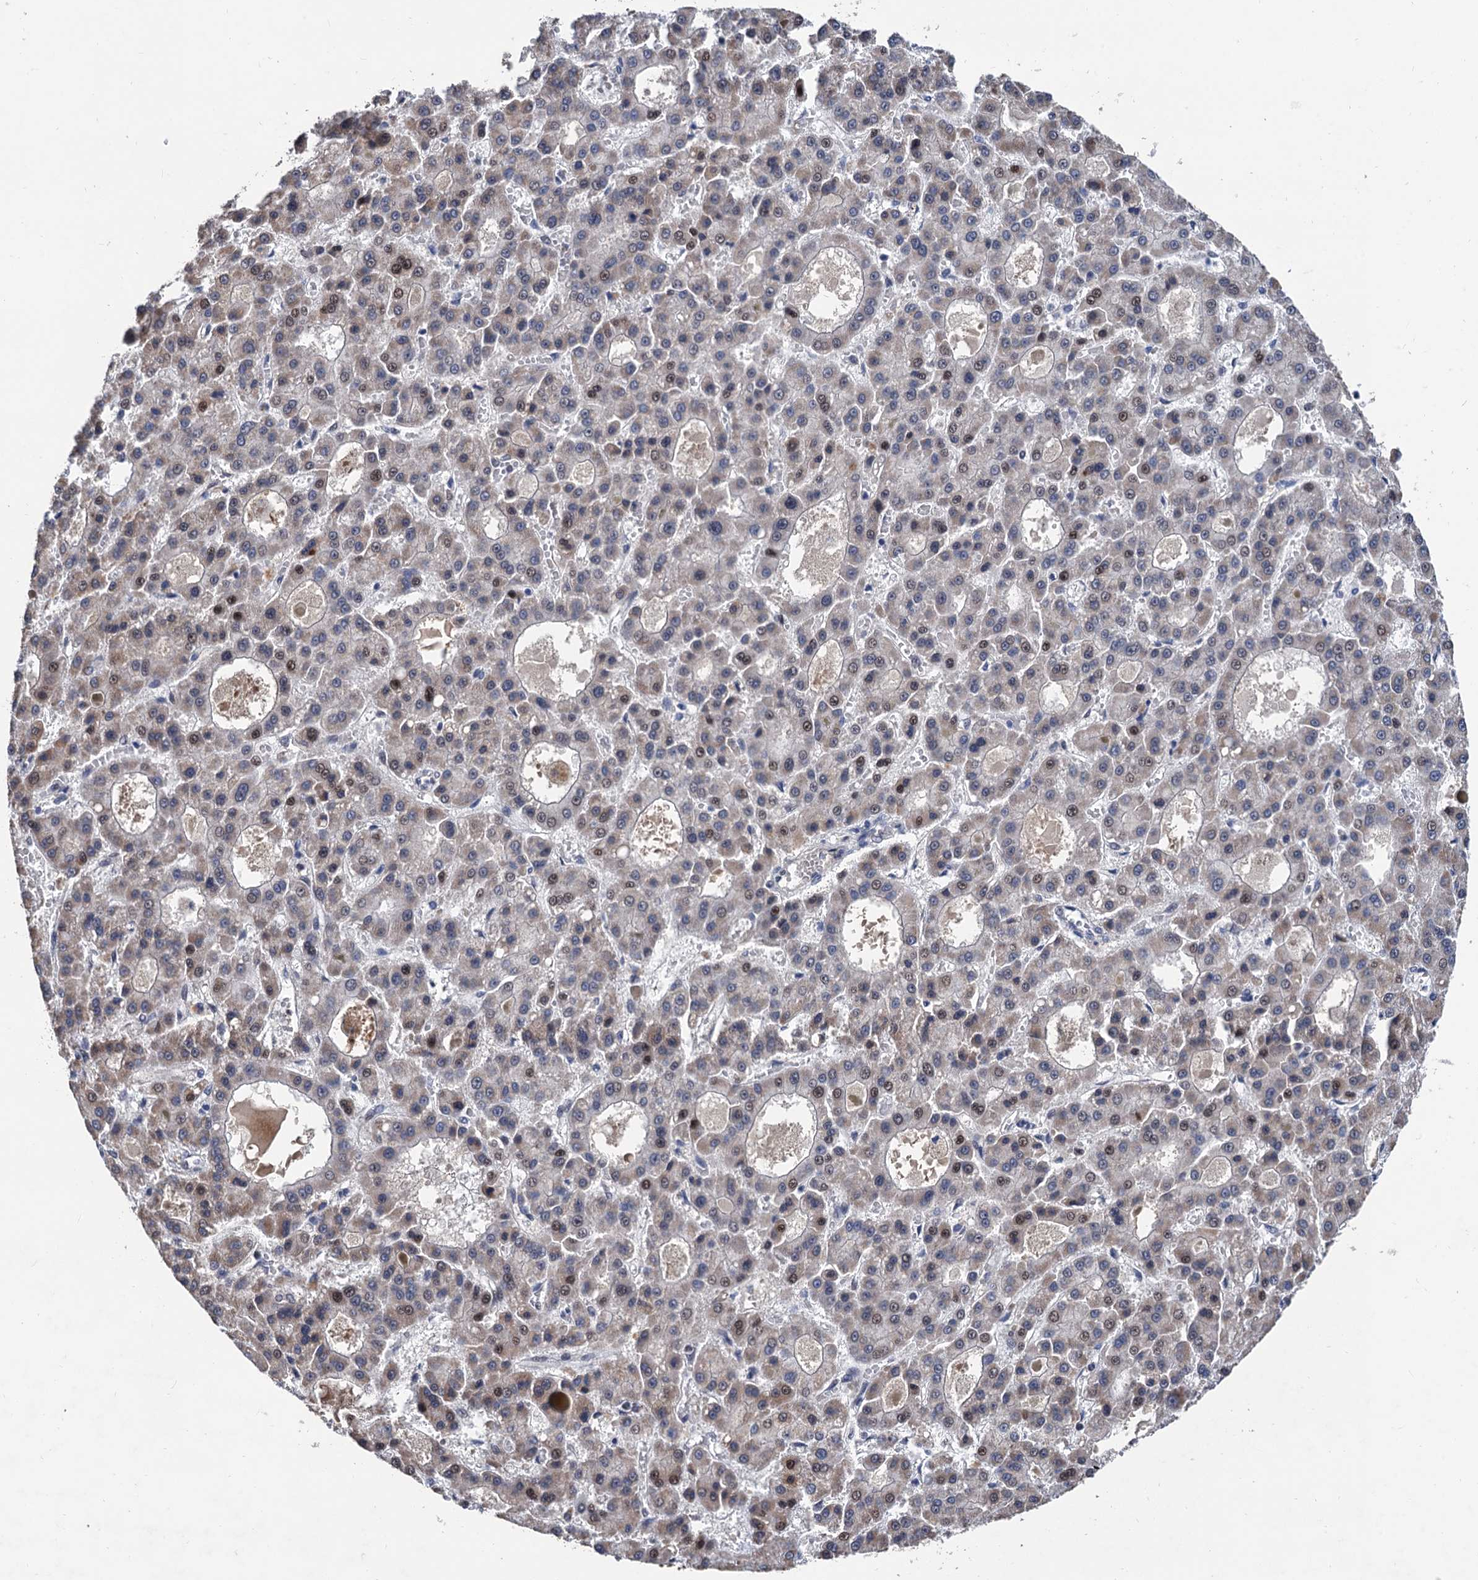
{"staining": {"intensity": "moderate", "quantity": "25%-75%", "location": "nuclear"}, "tissue": "liver cancer", "cell_type": "Tumor cells", "image_type": "cancer", "snomed": [{"axis": "morphology", "description": "Carcinoma, Hepatocellular, NOS"}, {"axis": "topography", "description": "Liver"}], "caption": "Immunohistochemical staining of human liver hepatocellular carcinoma demonstrates medium levels of moderate nuclear expression in about 25%-75% of tumor cells. Immunohistochemistry (ihc) stains the protein of interest in brown and the nuclei are stained blue.", "gene": "TSEN34", "patient": {"sex": "male", "age": 70}}